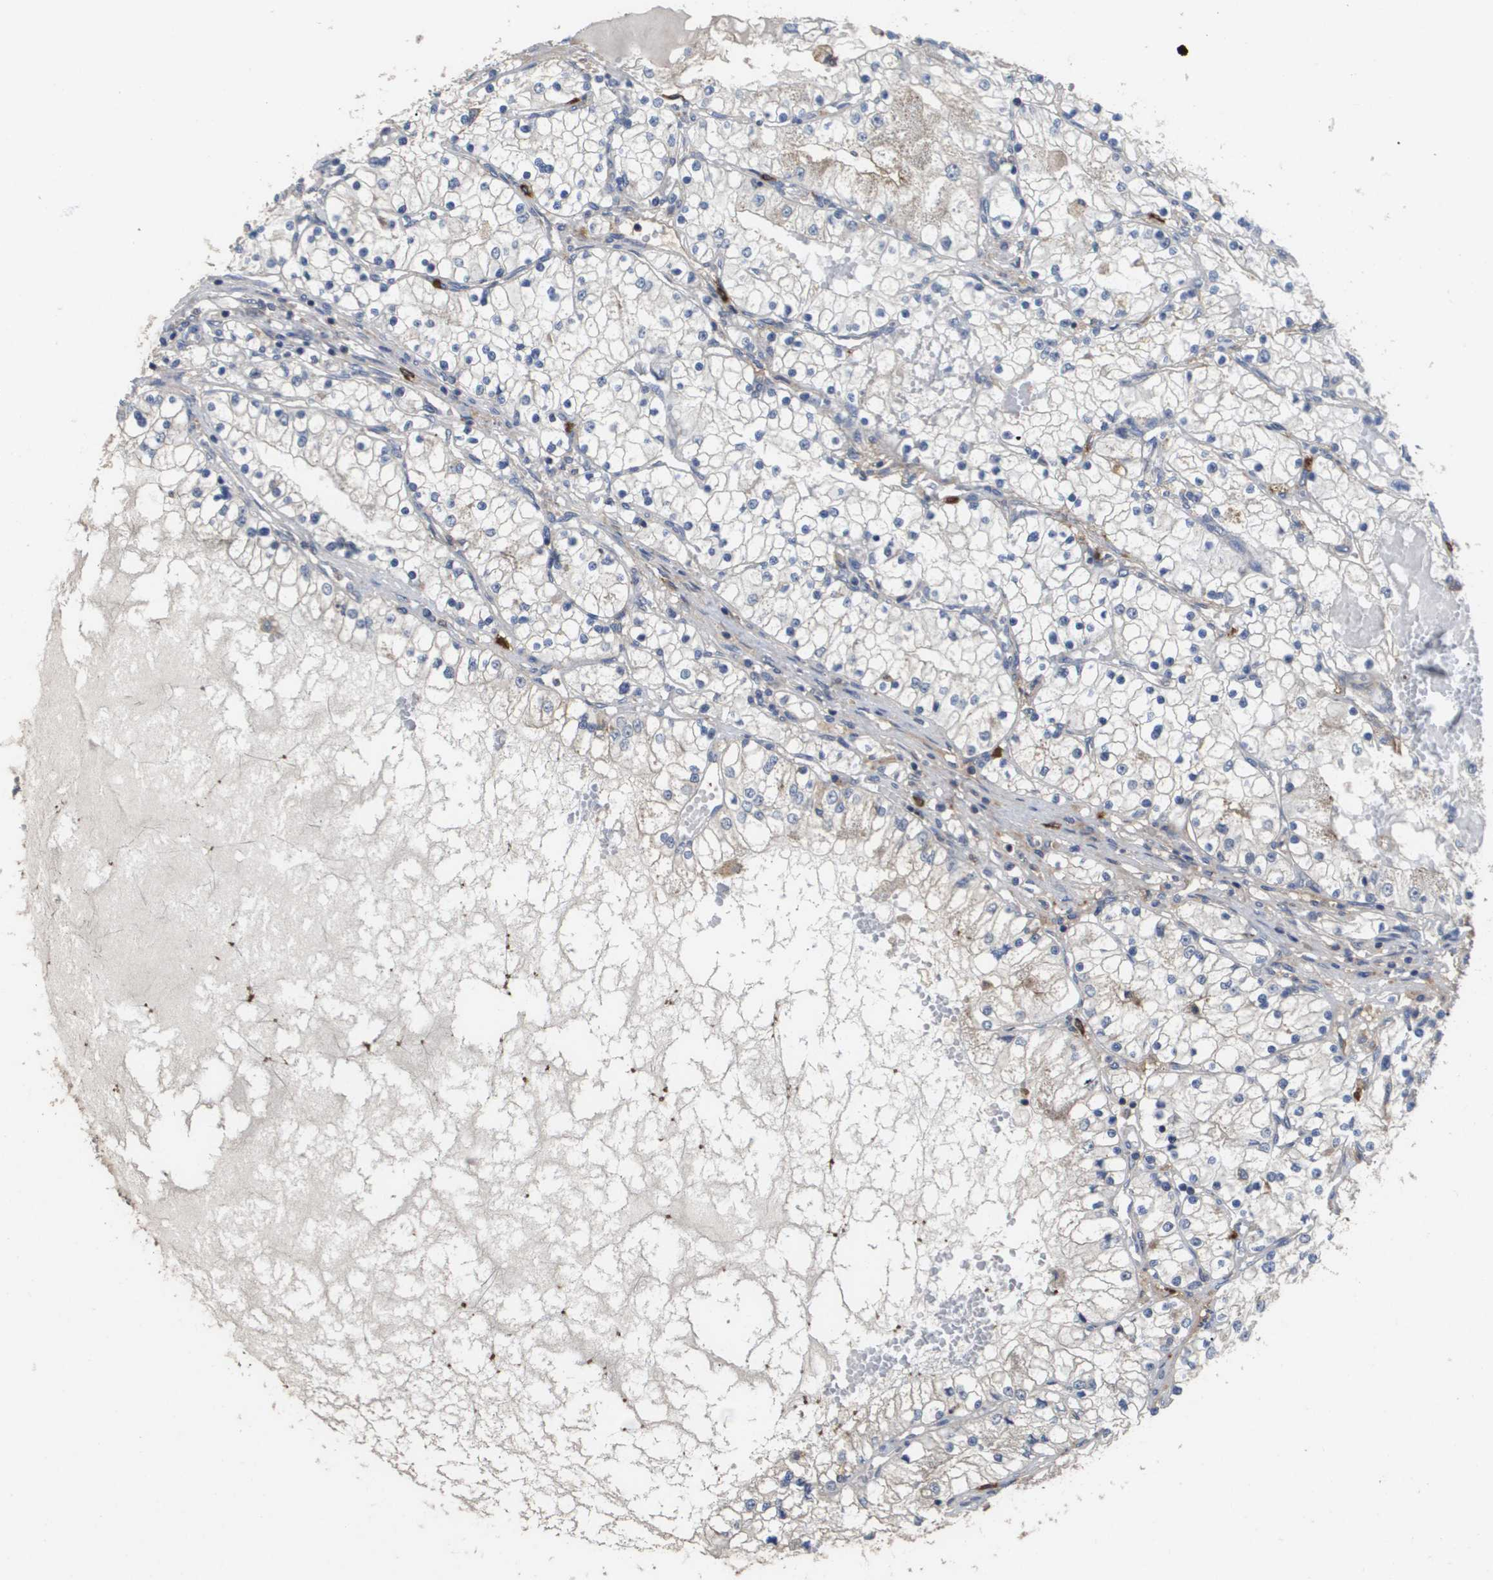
{"staining": {"intensity": "negative", "quantity": "none", "location": "none"}, "tissue": "renal cancer", "cell_type": "Tumor cells", "image_type": "cancer", "snomed": [{"axis": "morphology", "description": "Adenocarcinoma, NOS"}, {"axis": "topography", "description": "Kidney"}], "caption": "An immunohistochemistry photomicrograph of renal cancer (adenocarcinoma) is shown. There is no staining in tumor cells of renal cancer (adenocarcinoma).", "gene": "RAB27B", "patient": {"sex": "male", "age": 68}}